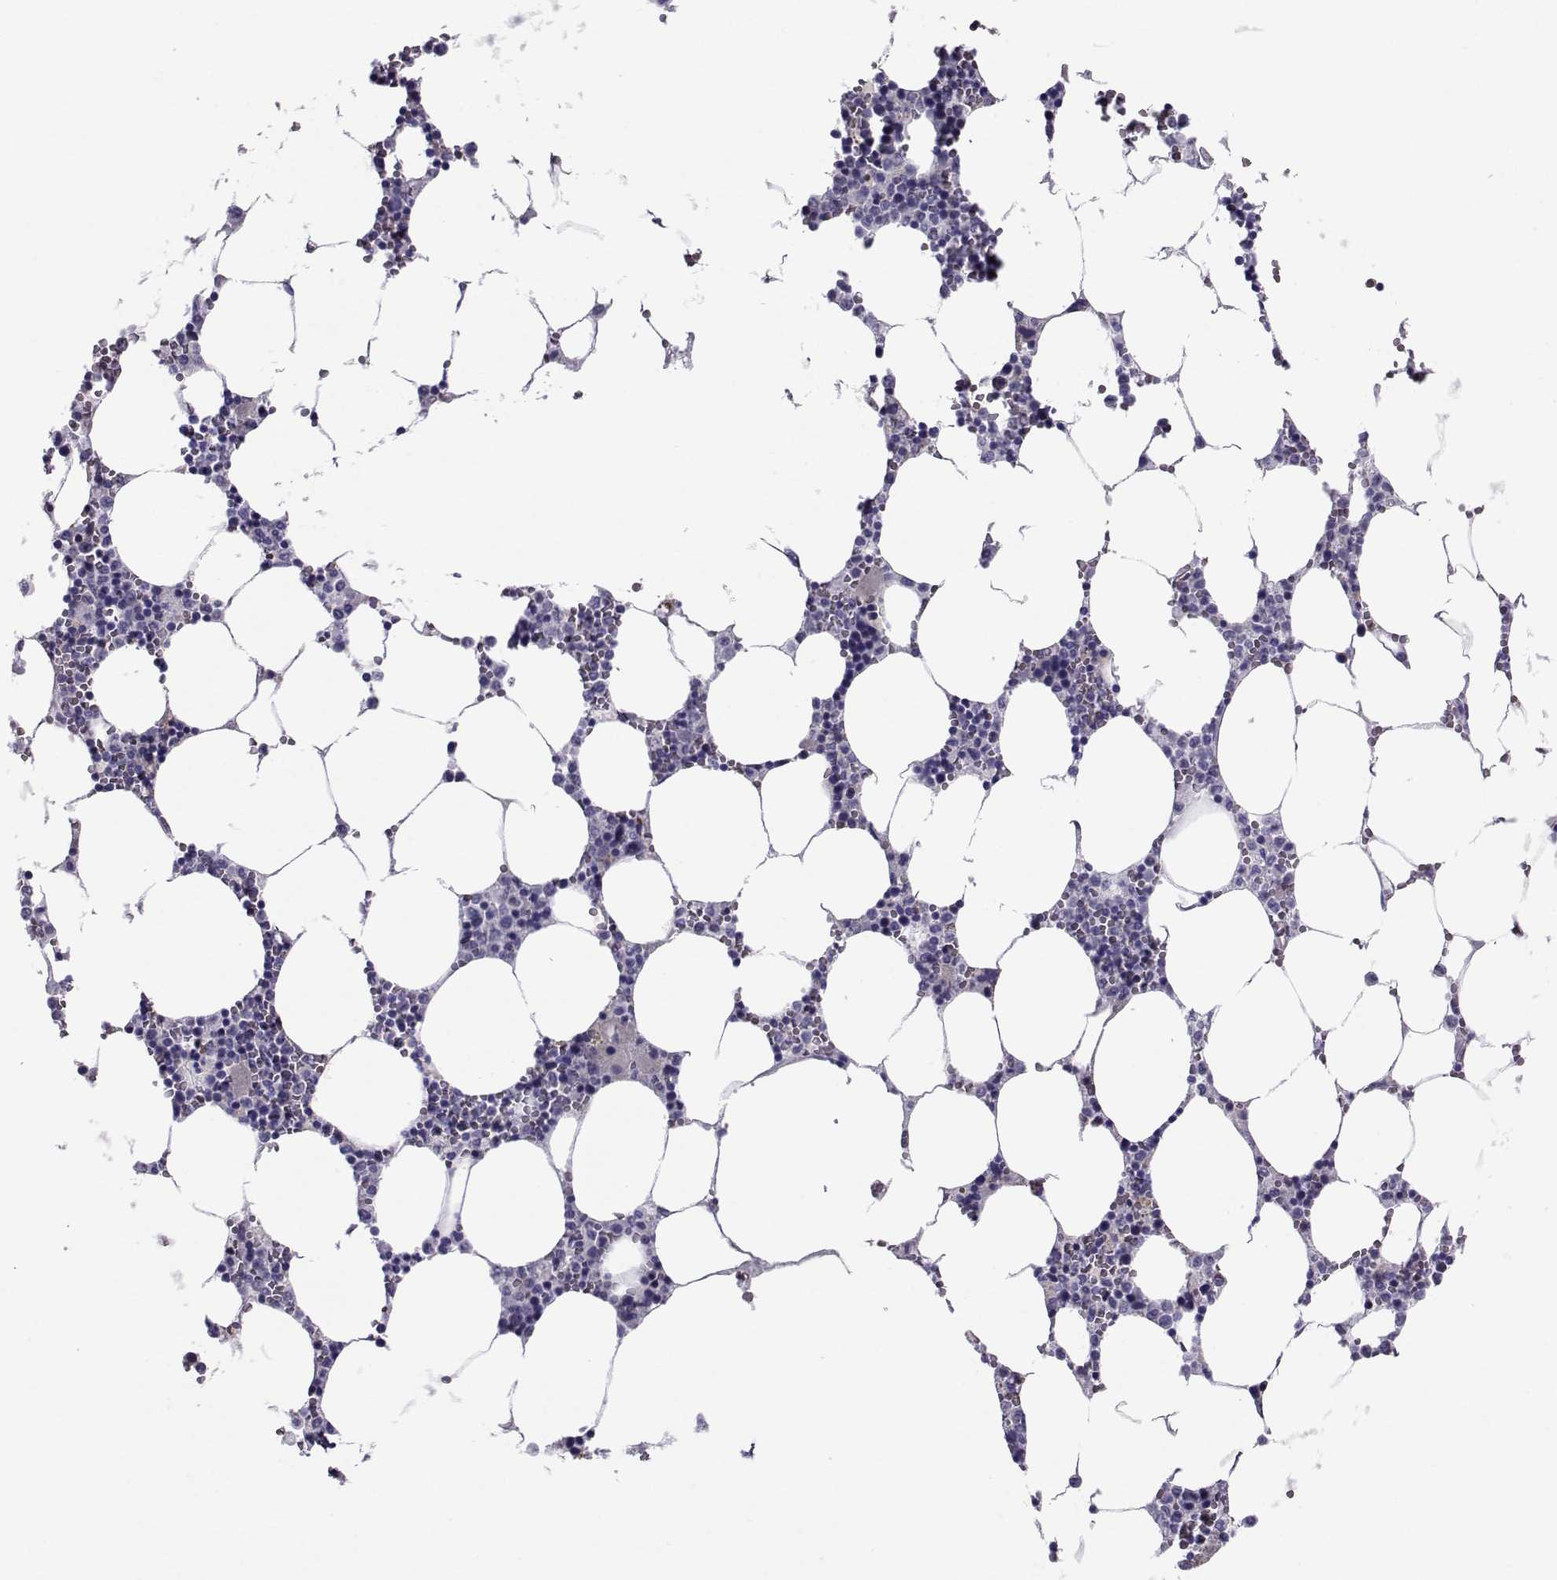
{"staining": {"intensity": "negative", "quantity": "none", "location": "none"}, "tissue": "bone marrow", "cell_type": "Hematopoietic cells", "image_type": "normal", "snomed": [{"axis": "morphology", "description": "Normal tissue, NOS"}, {"axis": "topography", "description": "Bone marrow"}], "caption": "Micrograph shows no significant protein expression in hematopoietic cells of unremarkable bone marrow. The staining was performed using DAB (3,3'-diaminobenzidine) to visualize the protein expression in brown, while the nuclei were stained in blue with hematoxylin (Magnification: 20x).", "gene": "CLUL1", "patient": {"sex": "female", "age": 64}}